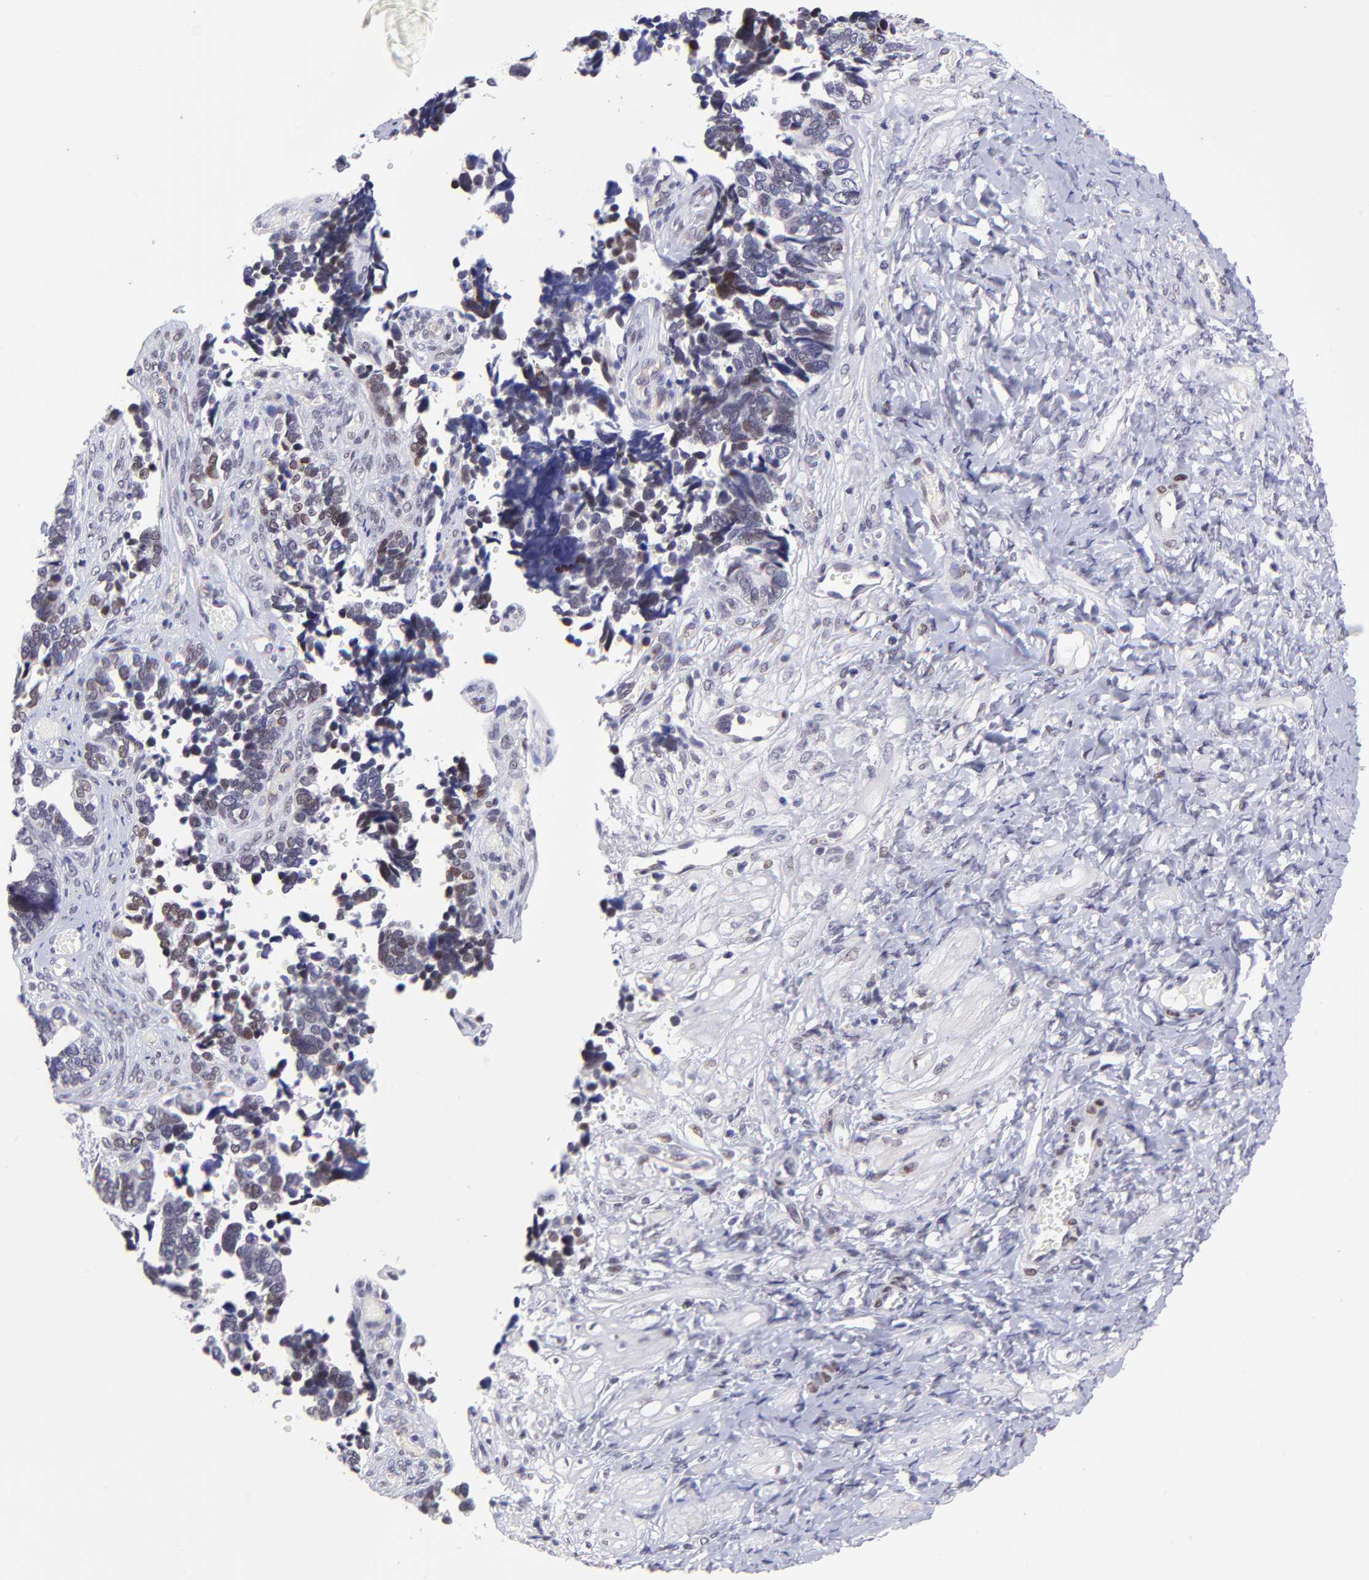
{"staining": {"intensity": "weak", "quantity": "<25%", "location": "nuclear"}, "tissue": "ovarian cancer", "cell_type": "Tumor cells", "image_type": "cancer", "snomed": [{"axis": "morphology", "description": "Cystadenocarcinoma, serous, NOS"}, {"axis": "topography", "description": "Ovary"}], "caption": "A micrograph of human ovarian cancer is negative for staining in tumor cells.", "gene": "SOX6", "patient": {"sex": "female", "age": 77}}